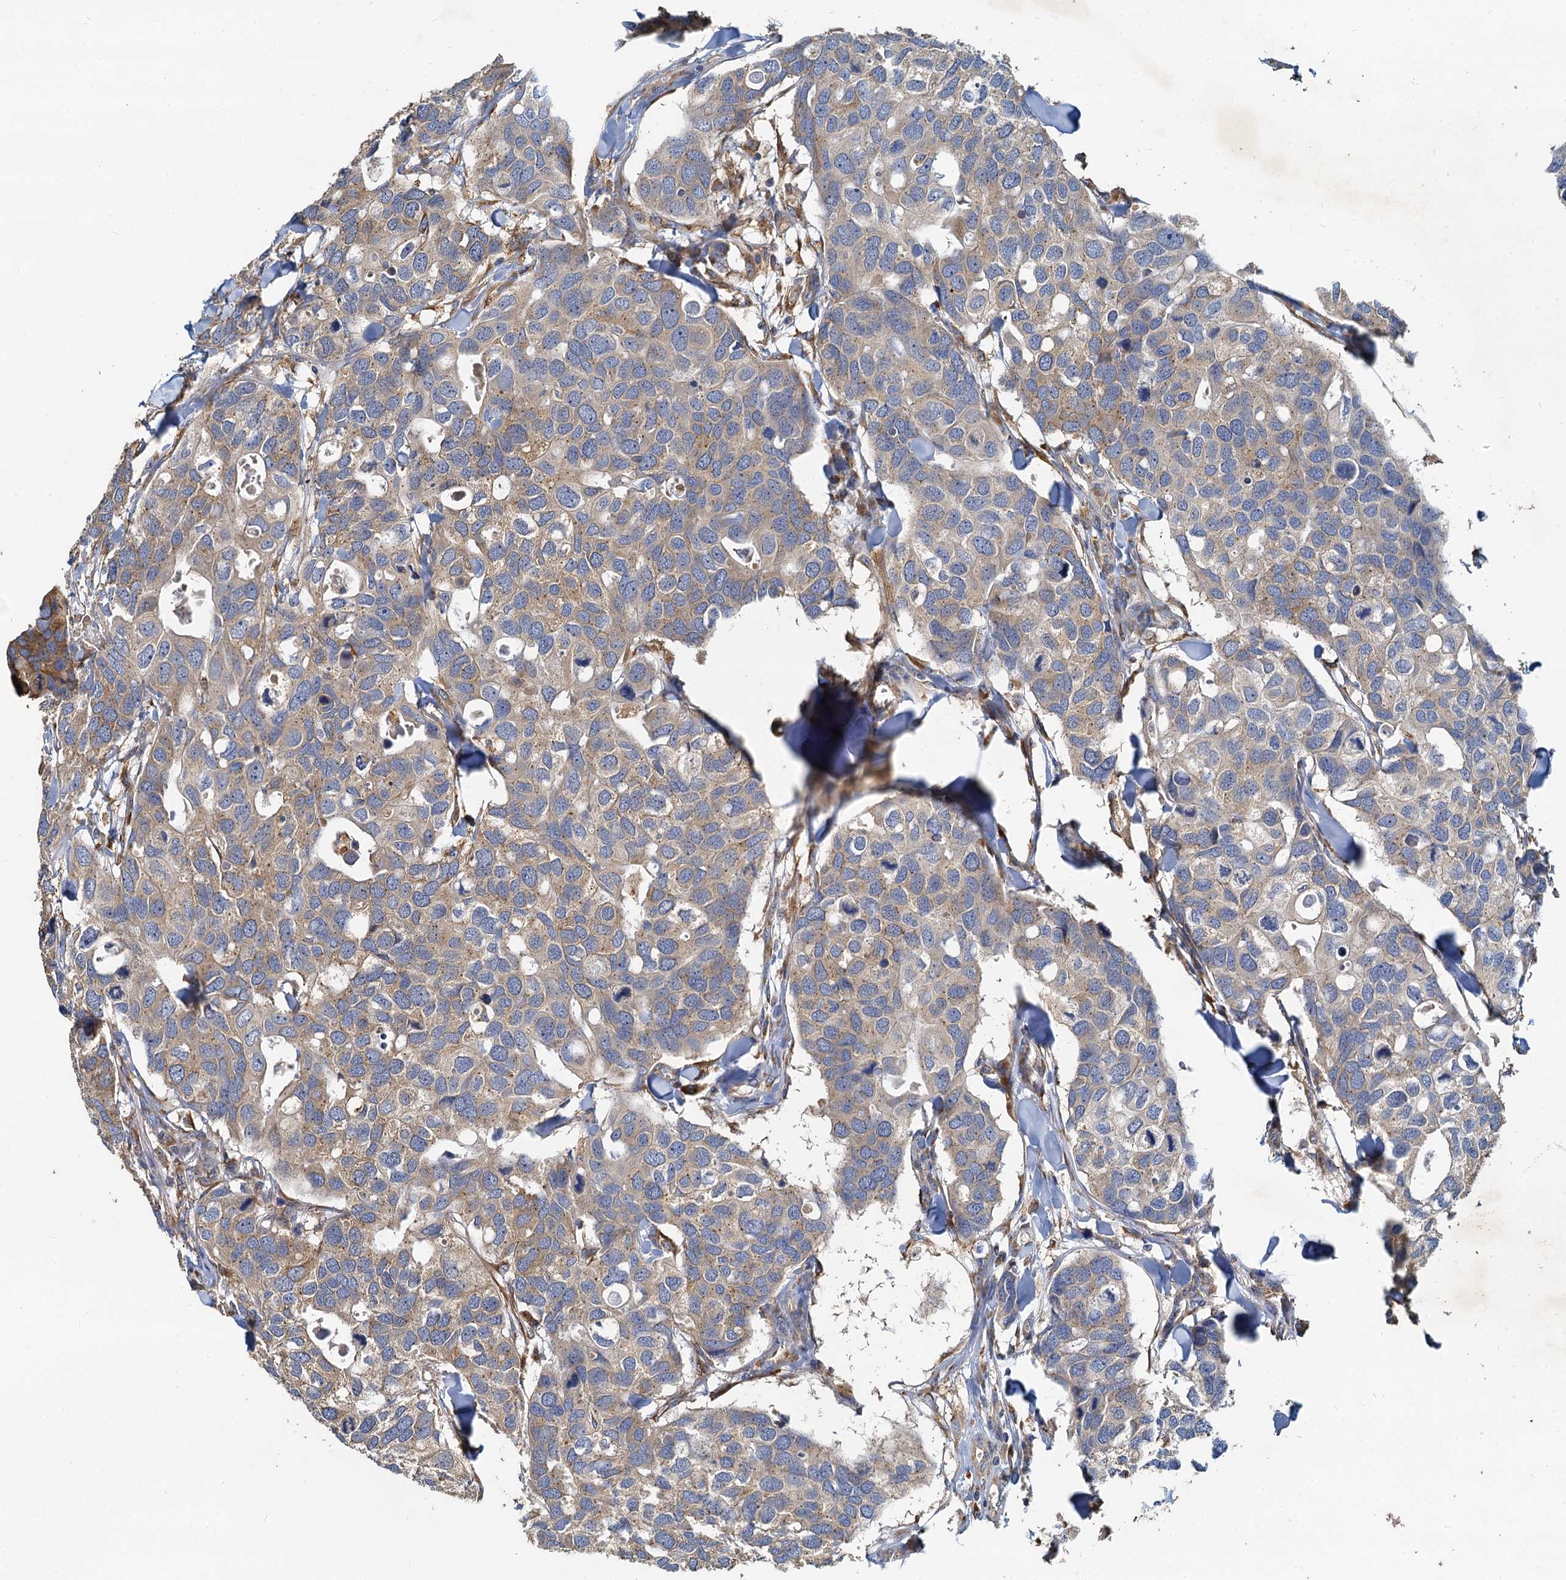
{"staining": {"intensity": "weak", "quantity": "25%-75%", "location": "cytoplasmic/membranous"}, "tissue": "breast cancer", "cell_type": "Tumor cells", "image_type": "cancer", "snomed": [{"axis": "morphology", "description": "Duct carcinoma"}, {"axis": "topography", "description": "Breast"}], "caption": "Human breast intraductal carcinoma stained with a protein marker shows weak staining in tumor cells.", "gene": "NKAPD1", "patient": {"sex": "female", "age": 83}}